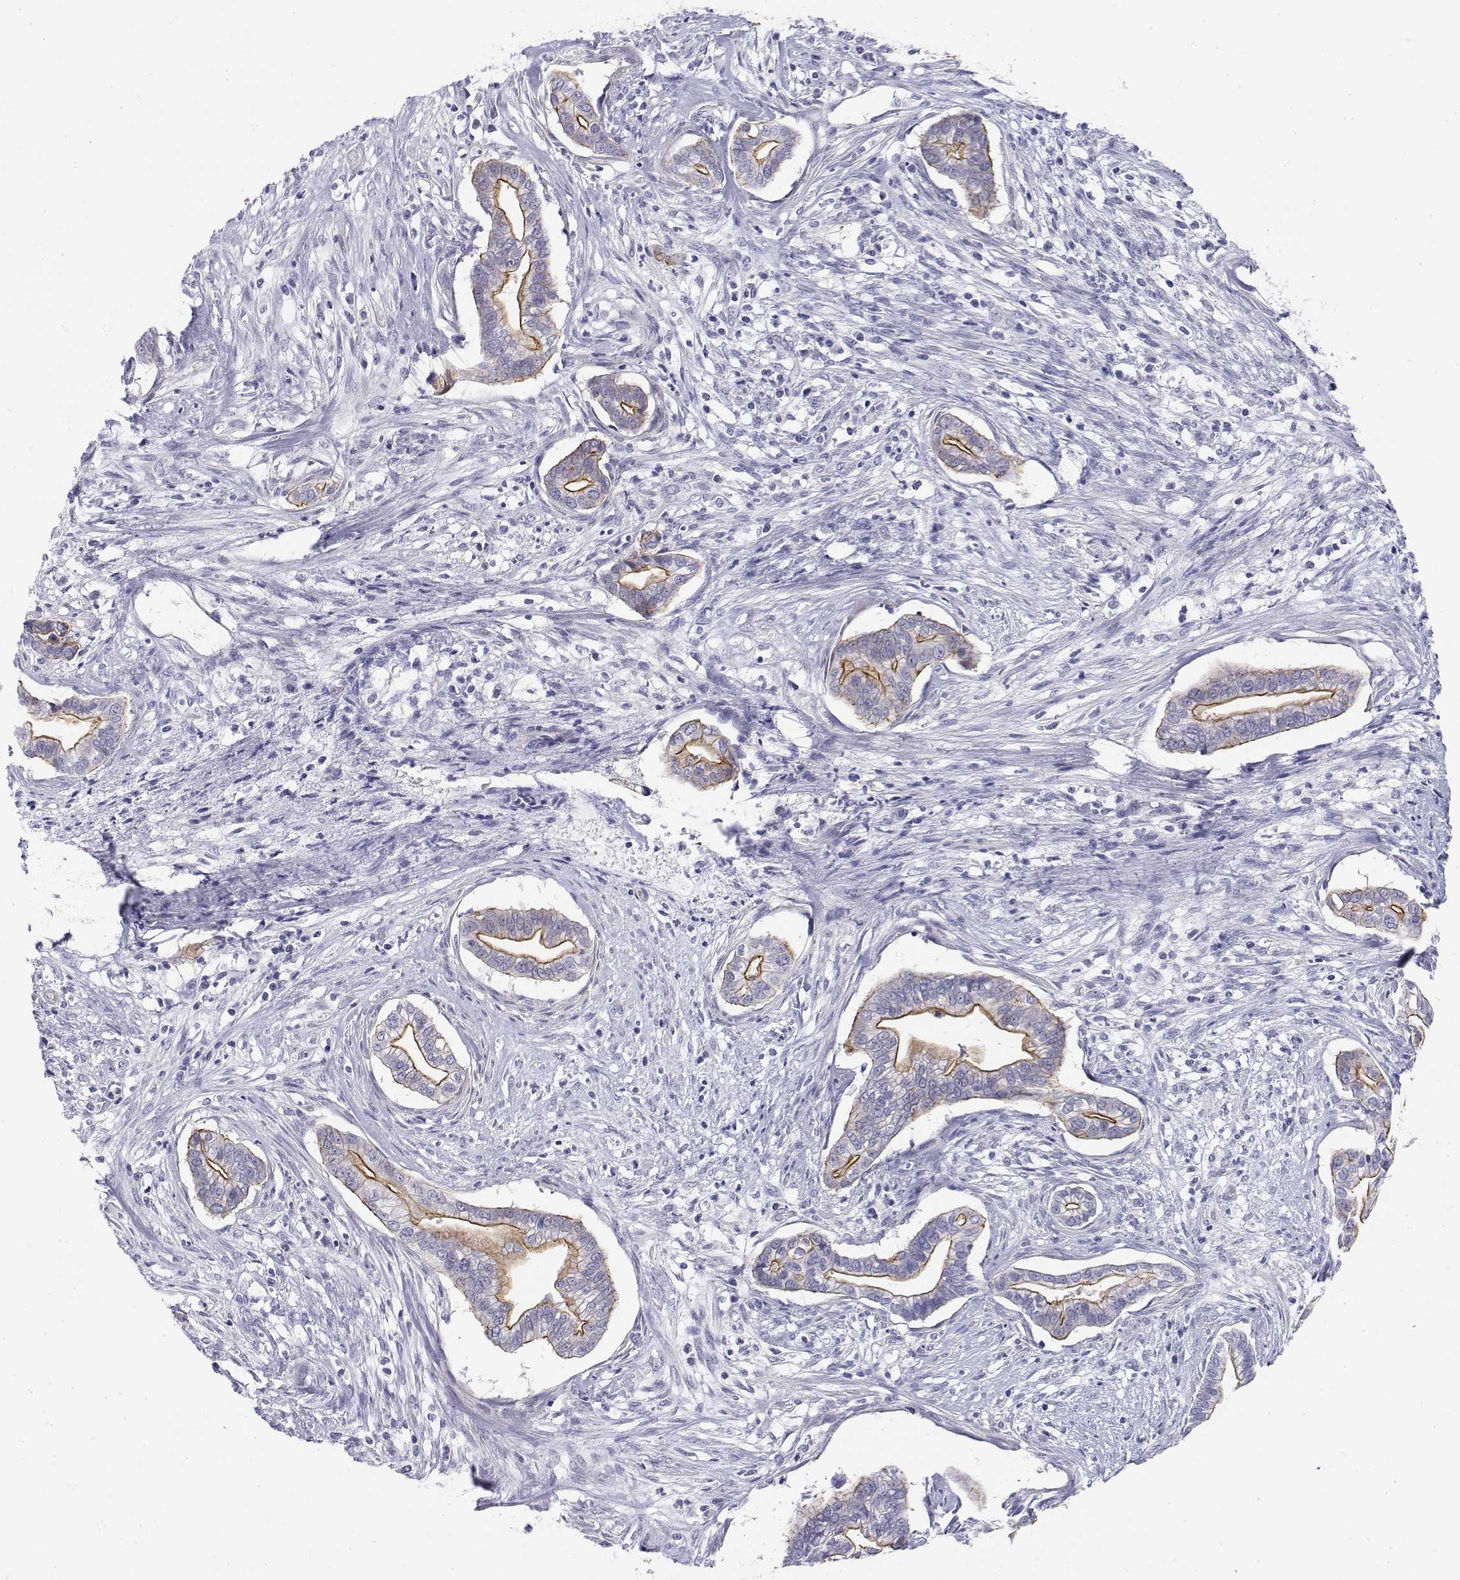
{"staining": {"intensity": "moderate", "quantity": "25%-75%", "location": "cytoplasmic/membranous"}, "tissue": "cervical cancer", "cell_type": "Tumor cells", "image_type": "cancer", "snomed": [{"axis": "morphology", "description": "Adenocarcinoma, NOS"}, {"axis": "topography", "description": "Cervix"}], "caption": "Immunohistochemistry (IHC) photomicrograph of neoplastic tissue: cervical adenocarcinoma stained using immunohistochemistry shows medium levels of moderate protein expression localized specifically in the cytoplasmic/membranous of tumor cells, appearing as a cytoplasmic/membranous brown color.", "gene": "MISP", "patient": {"sex": "female", "age": 62}}